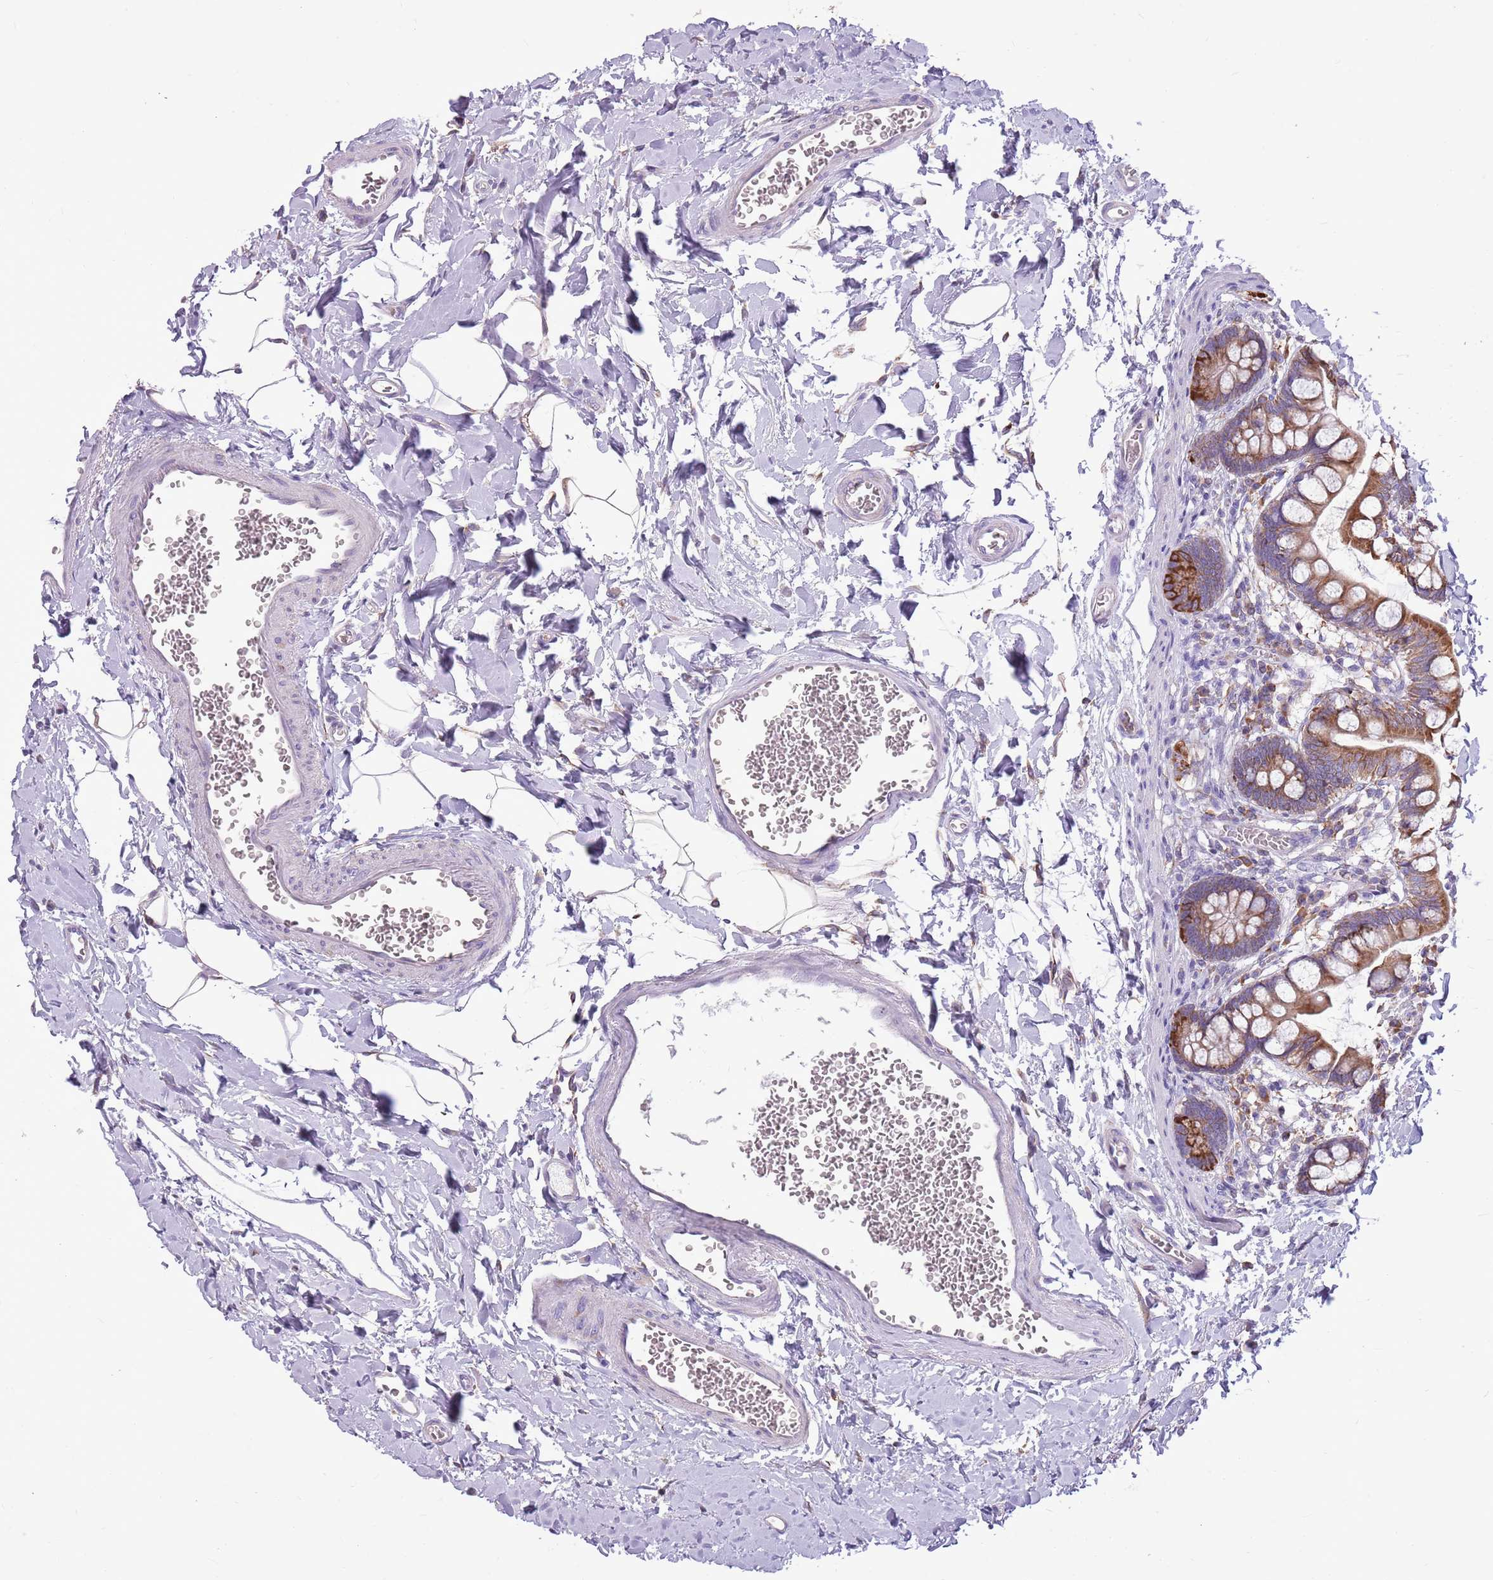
{"staining": {"intensity": "moderate", "quantity": ">75%", "location": "cytoplasmic/membranous"}, "tissue": "small intestine", "cell_type": "Glandular cells", "image_type": "normal", "snomed": [{"axis": "morphology", "description": "Normal tissue, NOS"}, {"axis": "topography", "description": "Small intestine"}], "caption": "IHC staining of normal small intestine, which demonstrates medium levels of moderate cytoplasmic/membranous expression in approximately >75% of glandular cells indicating moderate cytoplasmic/membranous protein positivity. The staining was performed using DAB (3,3'-diaminobenzidine) (brown) for protein detection and nuclei were counterstained in hematoxylin (blue).", "gene": "KCTD19", "patient": {"sex": "male", "age": 52}}